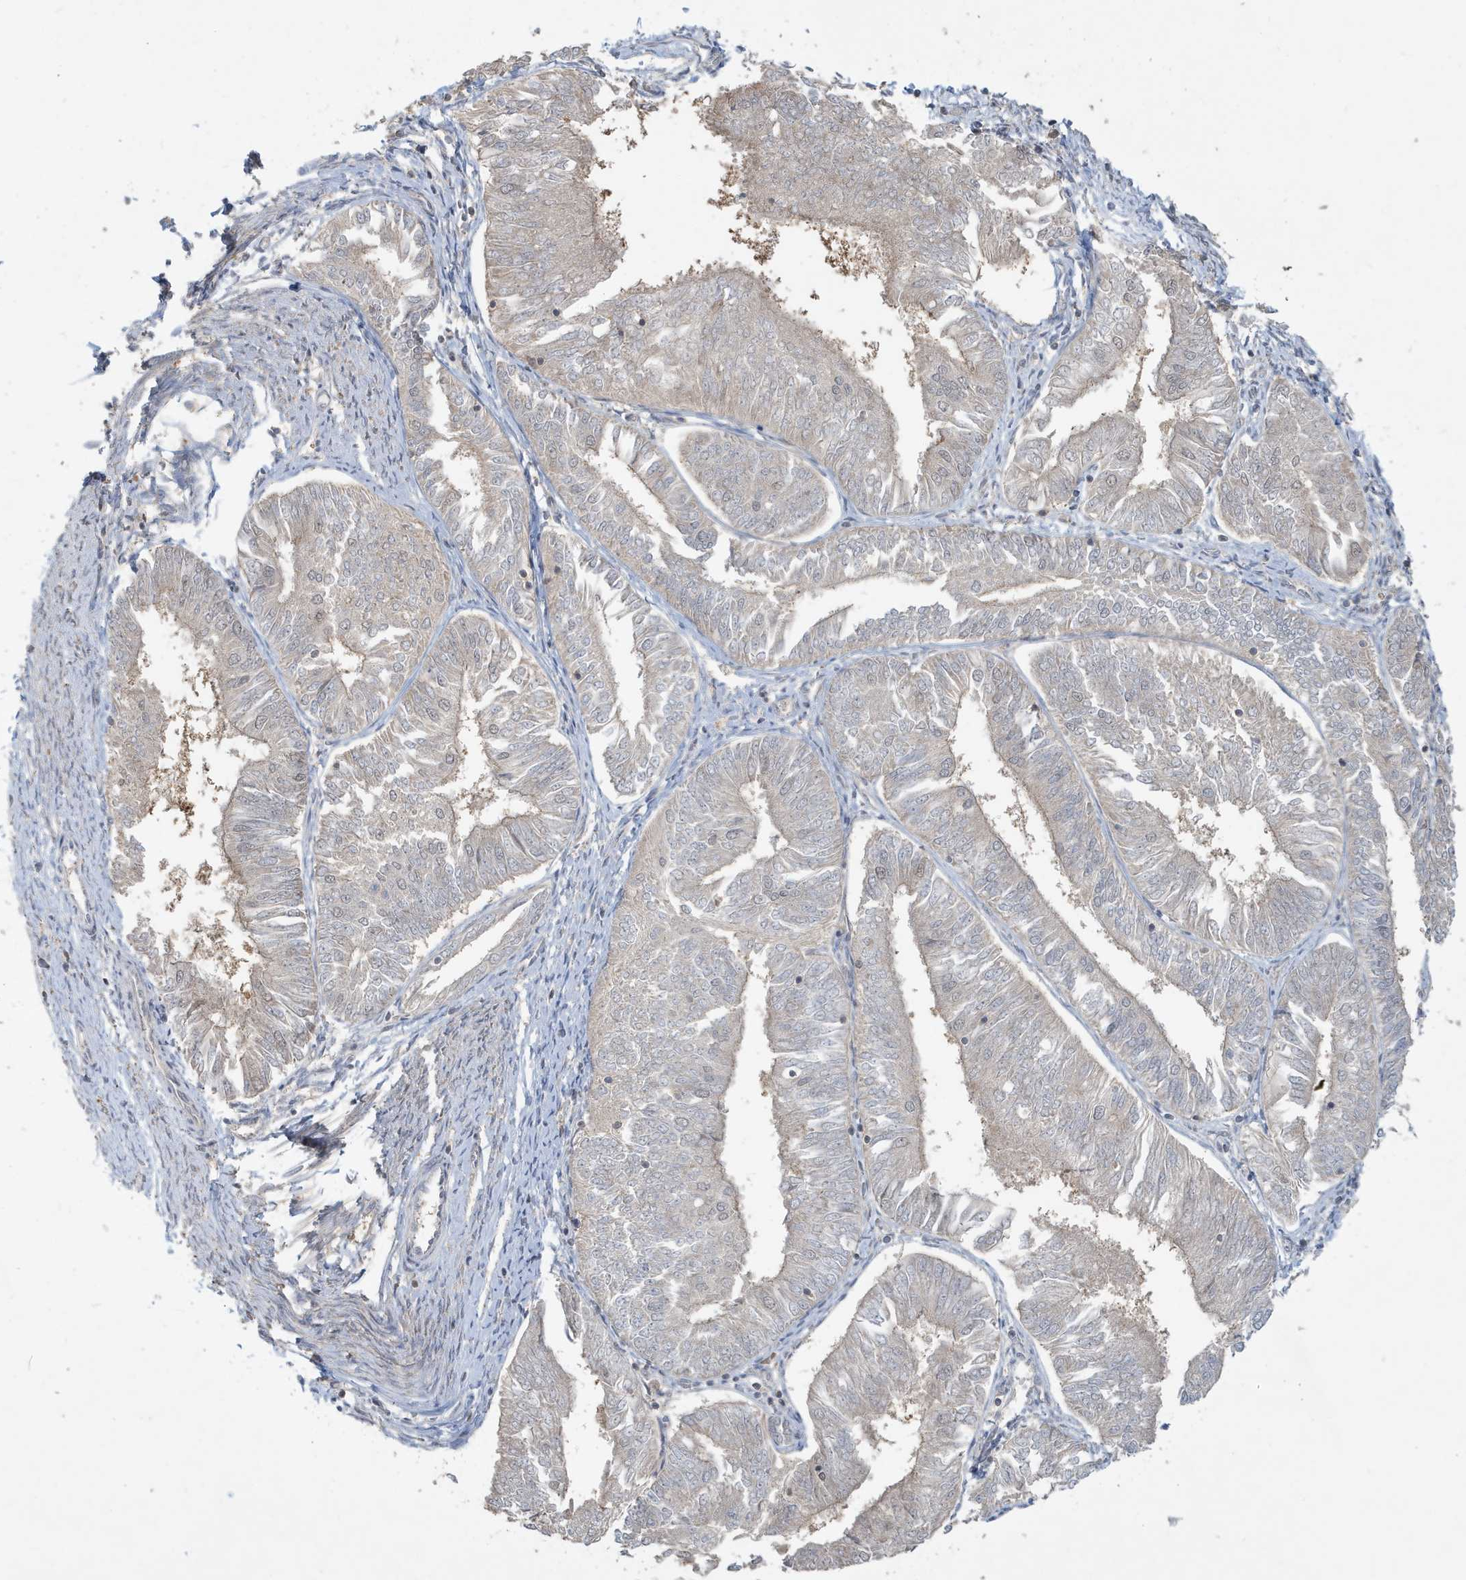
{"staining": {"intensity": "weak", "quantity": "<25%", "location": "cytoplasmic/membranous"}, "tissue": "endometrial cancer", "cell_type": "Tumor cells", "image_type": "cancer", "snomed": [{"axis": "morphology", "description": "Adenocarcinoma, NOS"}, {"axis": "topography", "description": "Endometrium"}], "caption": "Immunohistochemistry (IHC) of endometrial cancer (adenocarcinoma) shows no staining in tumor cells. (Stains: DAB (3,3'-diaminobenzidine) immunohistochemistry with hematoxylin counter stain, Microscopy: brightfield microscopy at high magnification).", "gene": "PRRT3", "patient": {"sex": "female", "age": 58}}